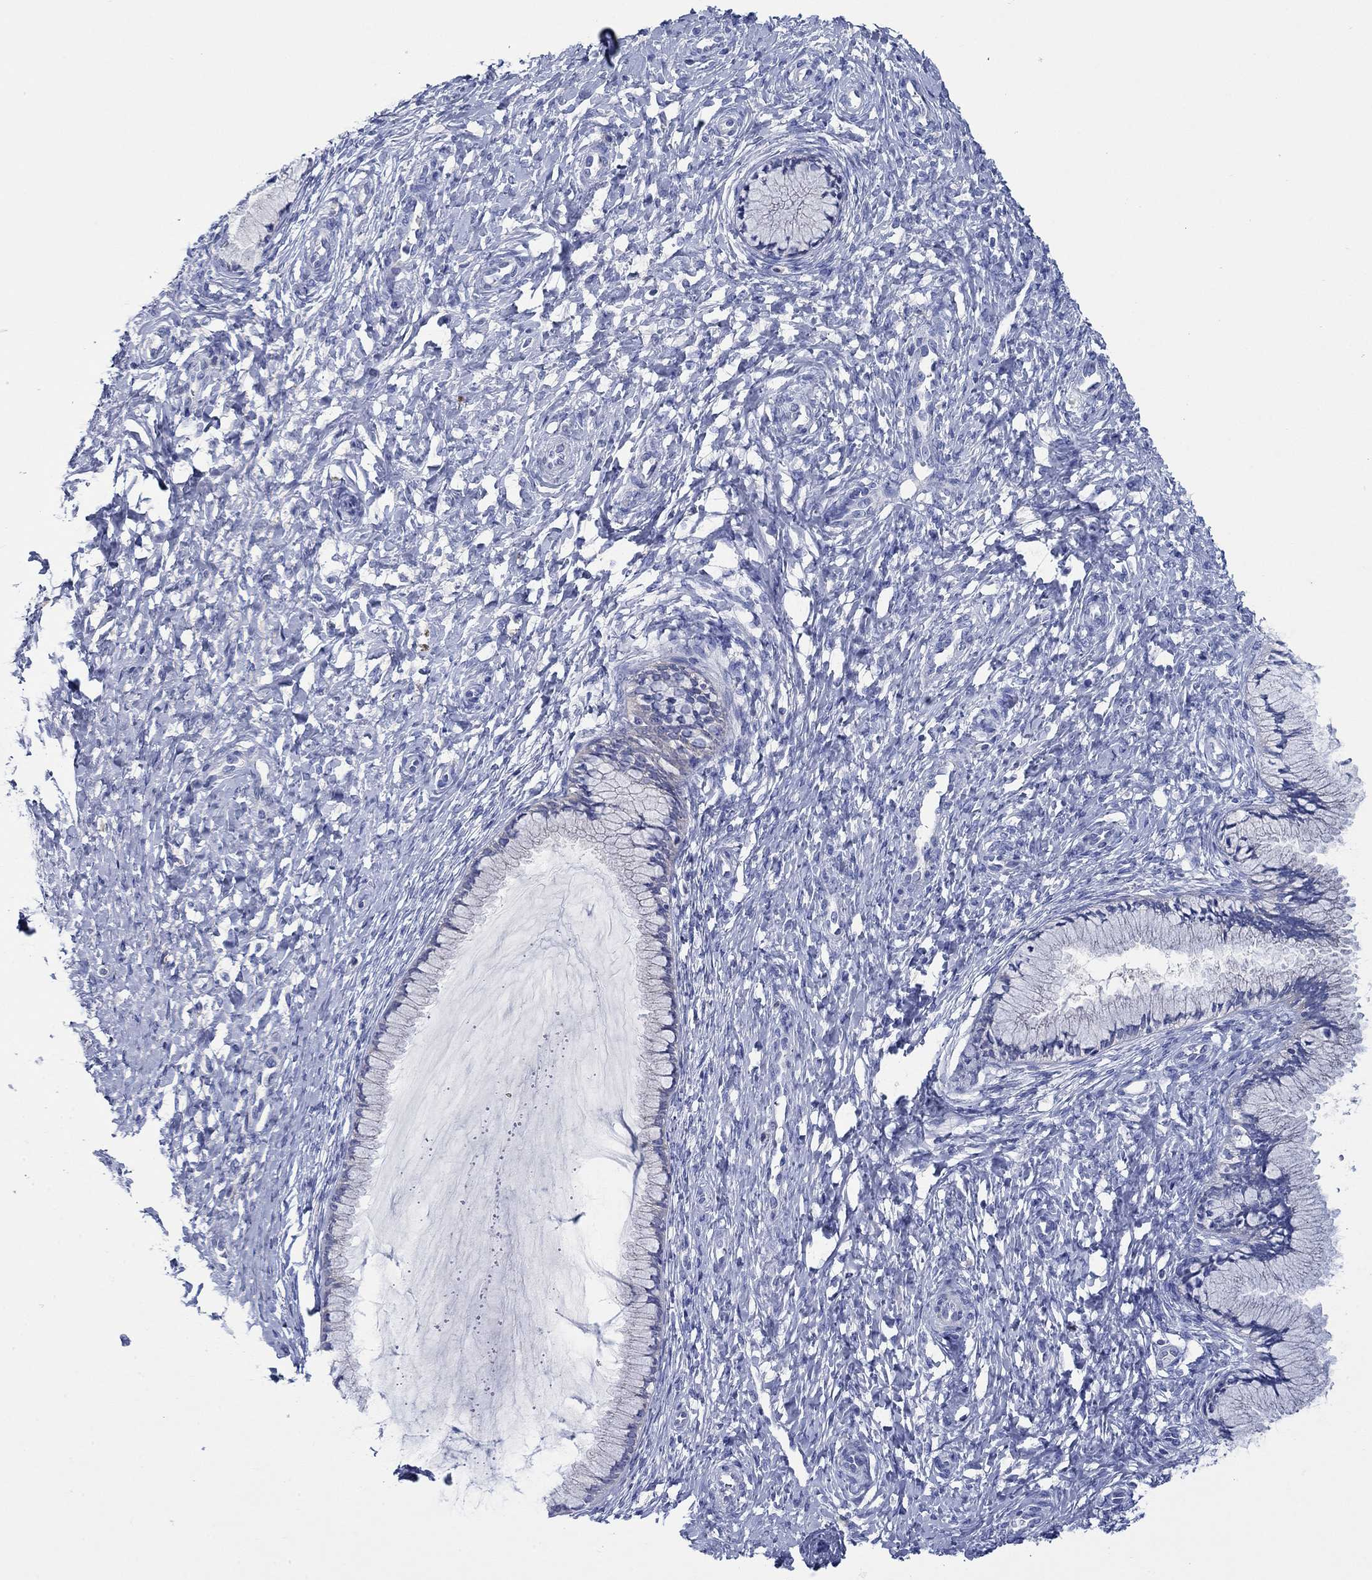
{"staining": {"intensity": "negative", "quantity": "none", "location": "none"}, "tissue": "cervix", "cell_type": "Glandular cells", "image_type": "normal", "snomed": [{"axis": "morphology", "description": "Normal tissue, NOS"}, {"axis": "topography", "description": "Cervix"}], "caption": "Immunohistochemical staining of benign cervix reveals no significant staining in glandular cells. (Immunohistochemistry (ihc), brightfield microscopy, high magnification).", "gene": "ENSG00000251537", "patient": {"sex": "female", "age": 37}}